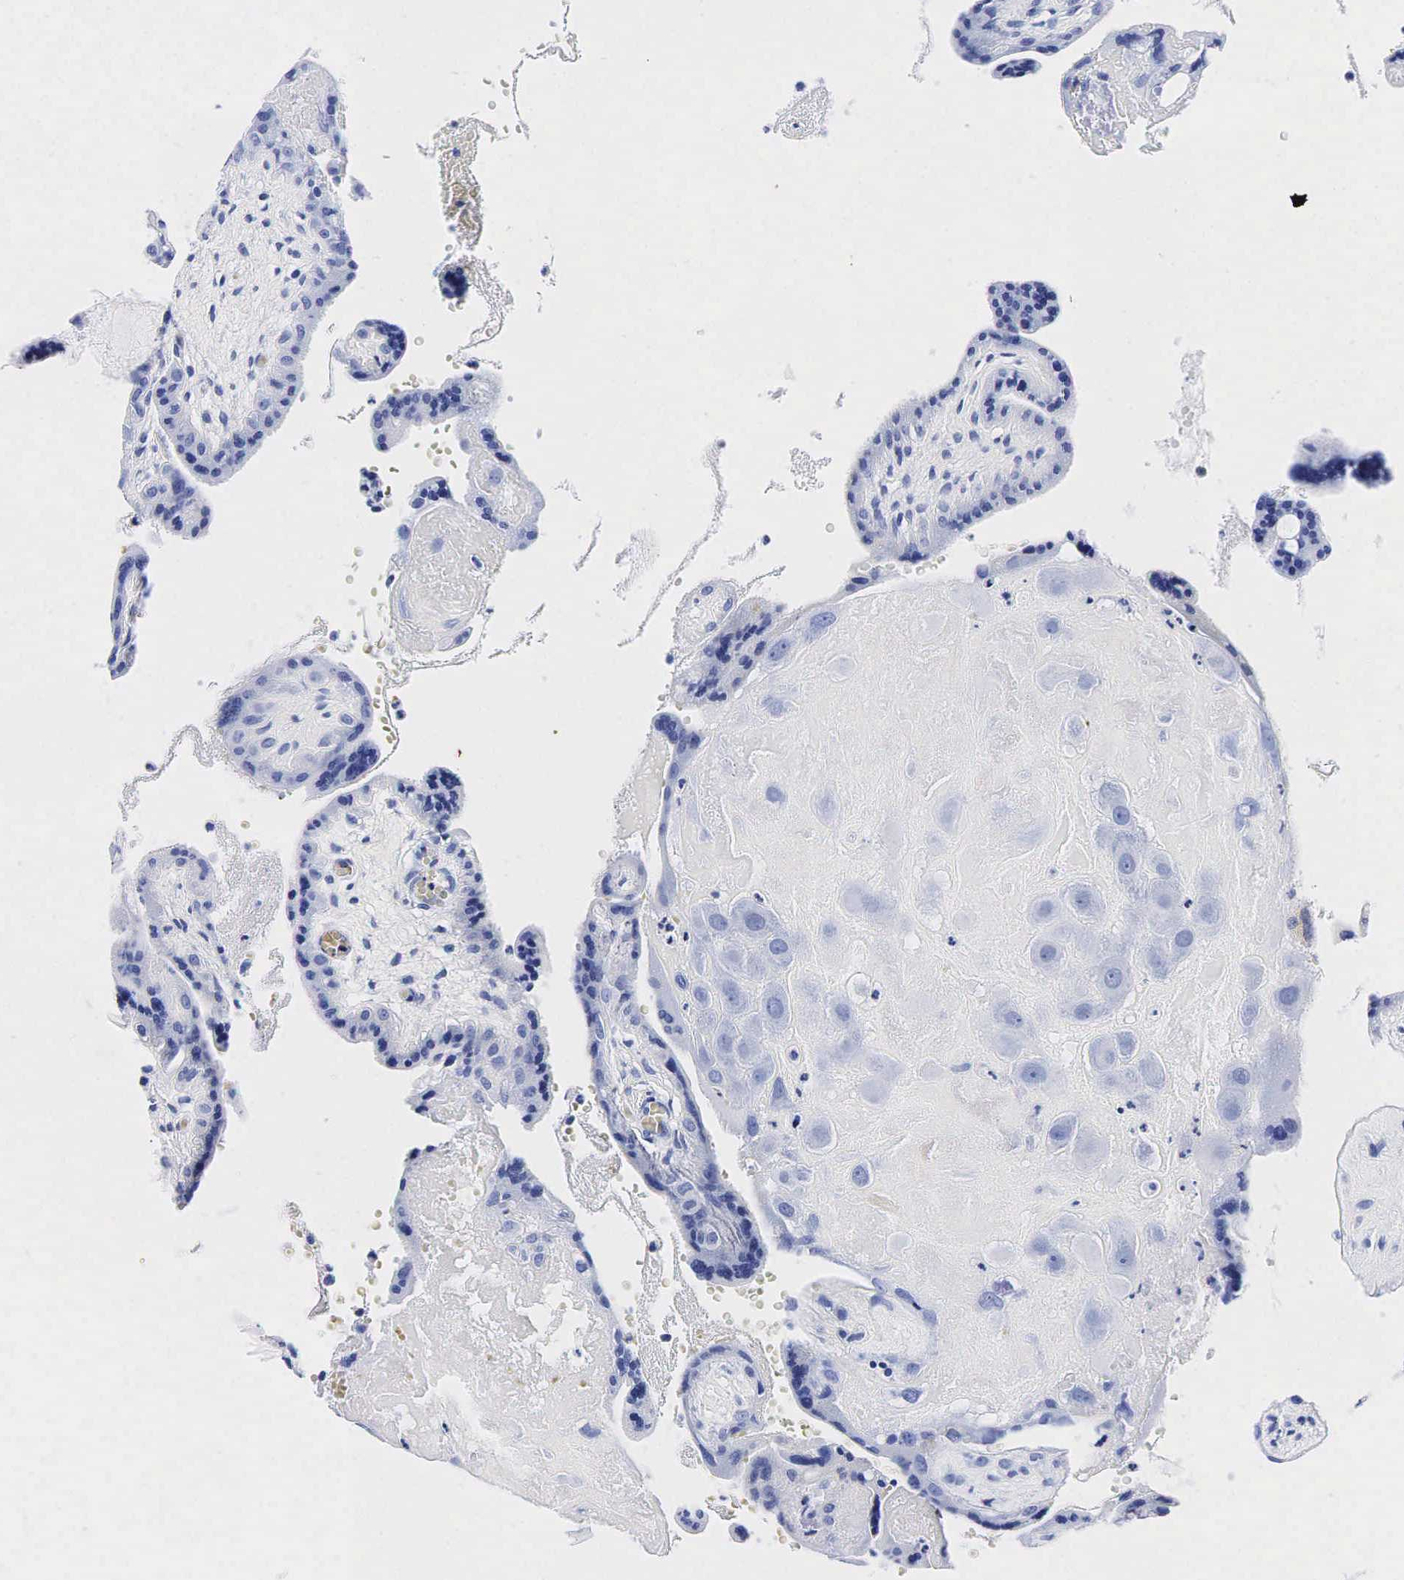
{"staining": {"intensity": "negative", "quantity": "none", "location": "none"}, "tissue": "placenta", "cell_type": "Decidual cells", "image_type": "normal", "snomed": [{"axis": "morphology", "description": "Normal tissue, NOS"}, {"axis": "topography", "description": "Placenta"}], "caption": "Decidual cells are negative for brown protein staining in benign placenta. (Stains: DAB immunohistochemistry with hematoxylin counter stain, Microscopy: brightfield microscopy at high magnification).", "gene": "ACP3", "patient": {"sex": "female", "age": 24}}